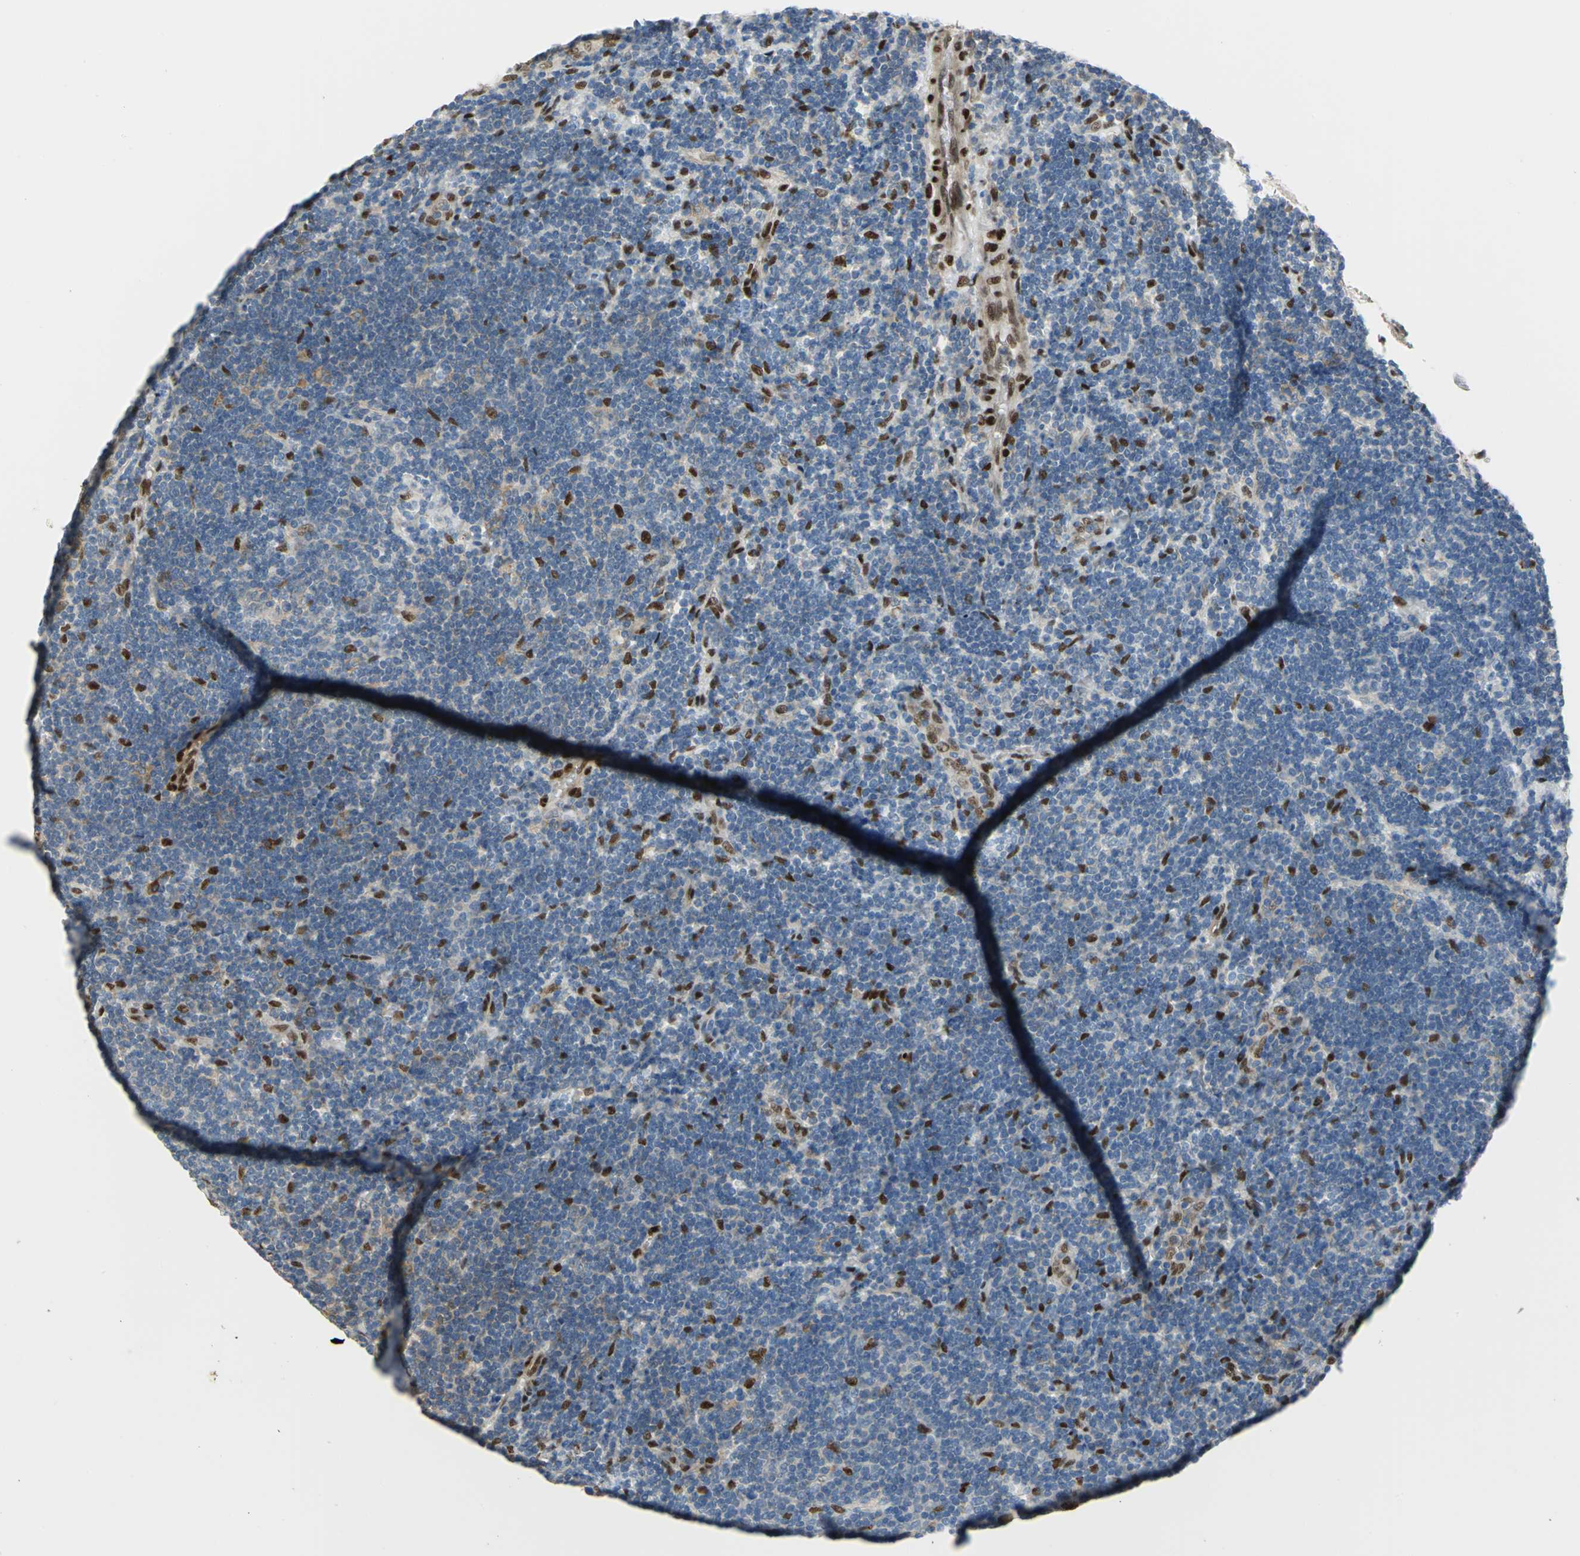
{"staining": {"intensity": "strong", "quantity": "<25%", "location": "cytoplasmic/membranous,nuclear"}, "tissue": "lymphoma", "cell_type": "Tumor cells", "image_type": "cancer", "snomed": [{"axis": "morphology", "description": "Malignant lymphoma, non-Hodgkin's type, Low grade"}, {"axis": "topography", "description": "Lymph node"}], "caption": "Strong cytoplasmic/membranous and nuclear positivity for a protein is appreciated in about <25% of tumor cells of low-grade malignant lymphoma, non-Hodgkin's type using immunohistochemistry (IHC).", "gene": "RBFOX2", "patient": {"sex": "male", "age": 70}}